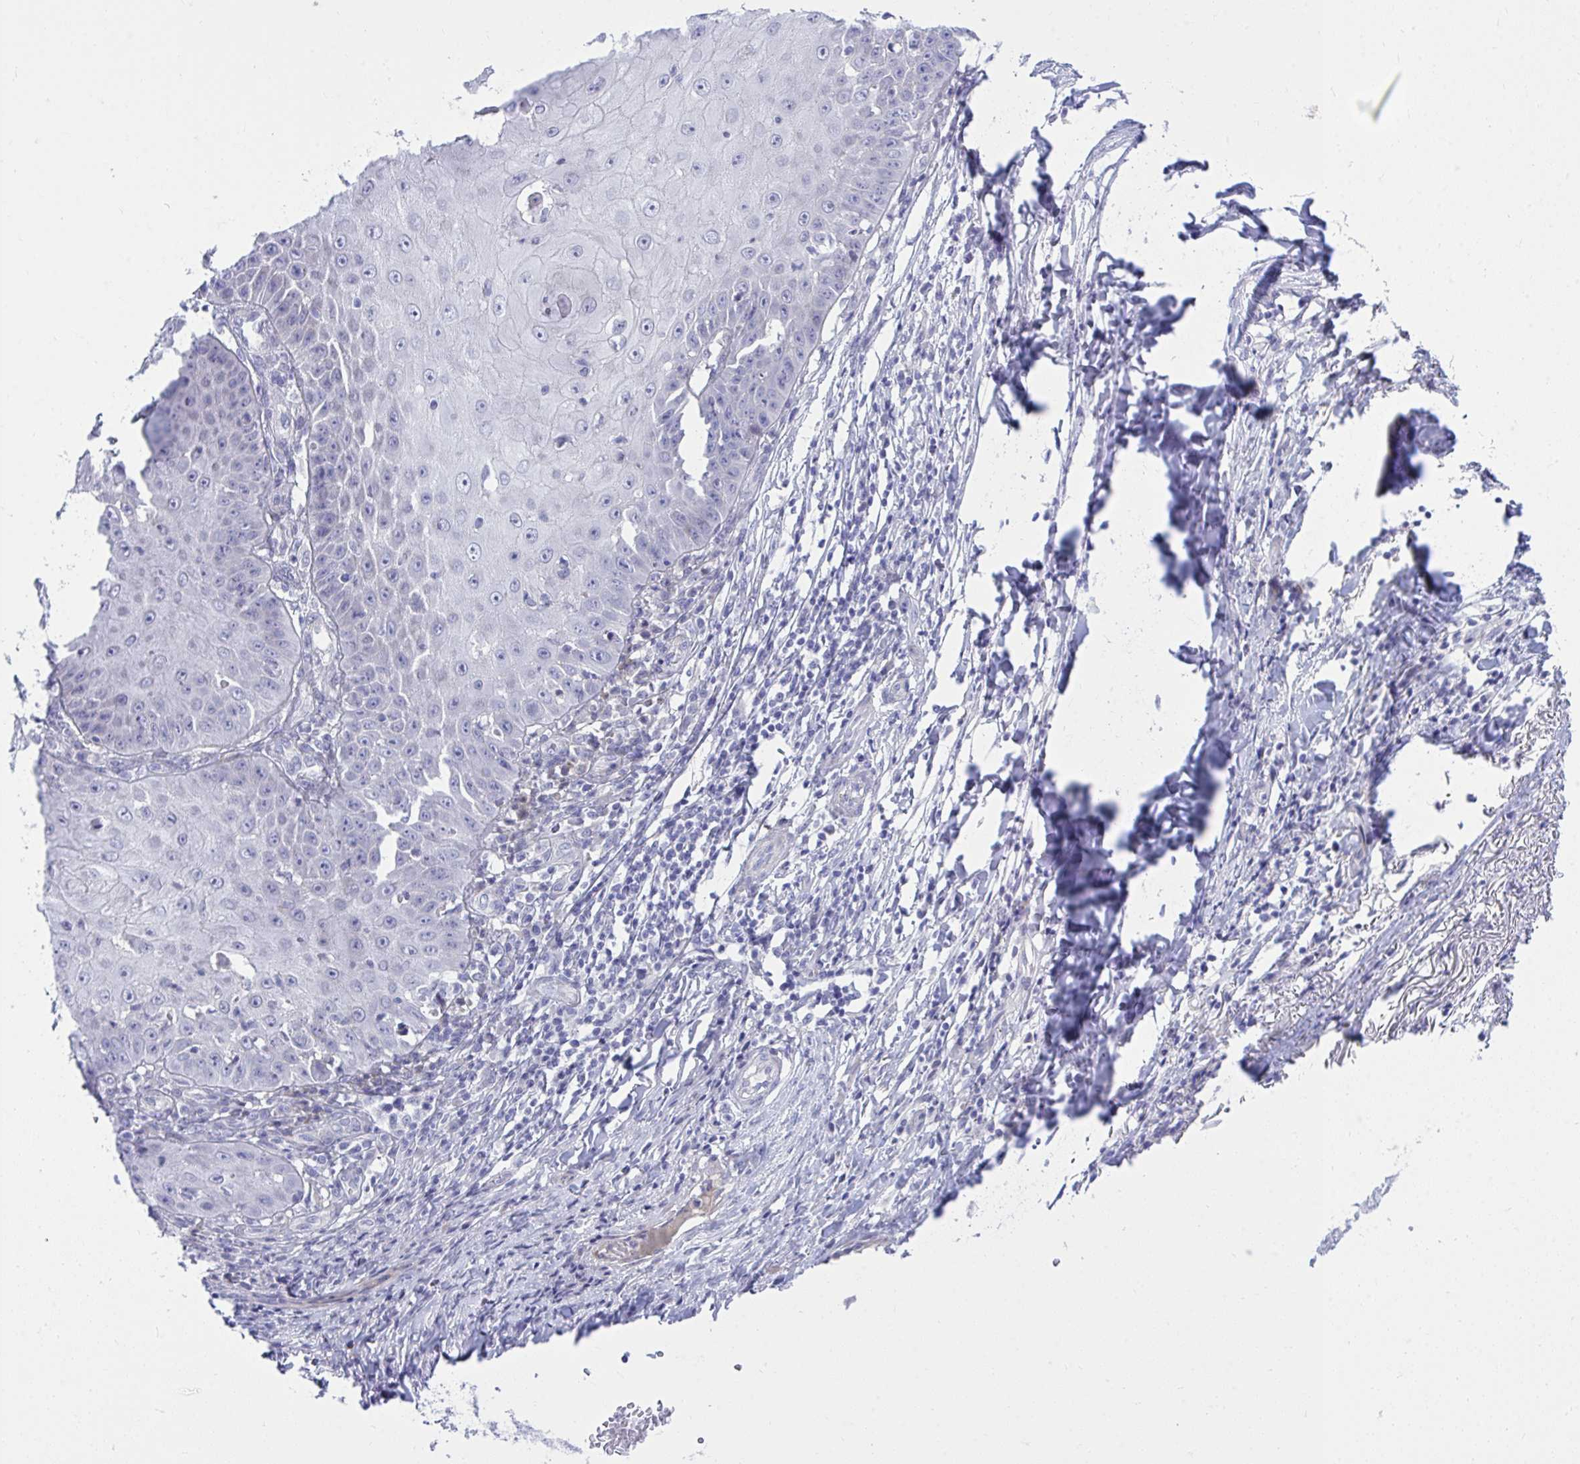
{"staining": {"intensity": "negative", "quantity": "none", "location": "none"}, "tissue": "skin cancer", "cell_type": "Tumor cells", "image_type": "cancer", "snomed": [{"axis": "morphology", "description": "Squamous cell carcinoma, NOS"}, {"axis": "topography", "description": "Skin"}], "caption": "Skin cancer (squamous cell carcinoma) stained for a protein using immunohistochemistry (IHC) exhibits no staining tumor cells.", "gene": "MED9", "patient": {"sex": "male", "age": 70}}